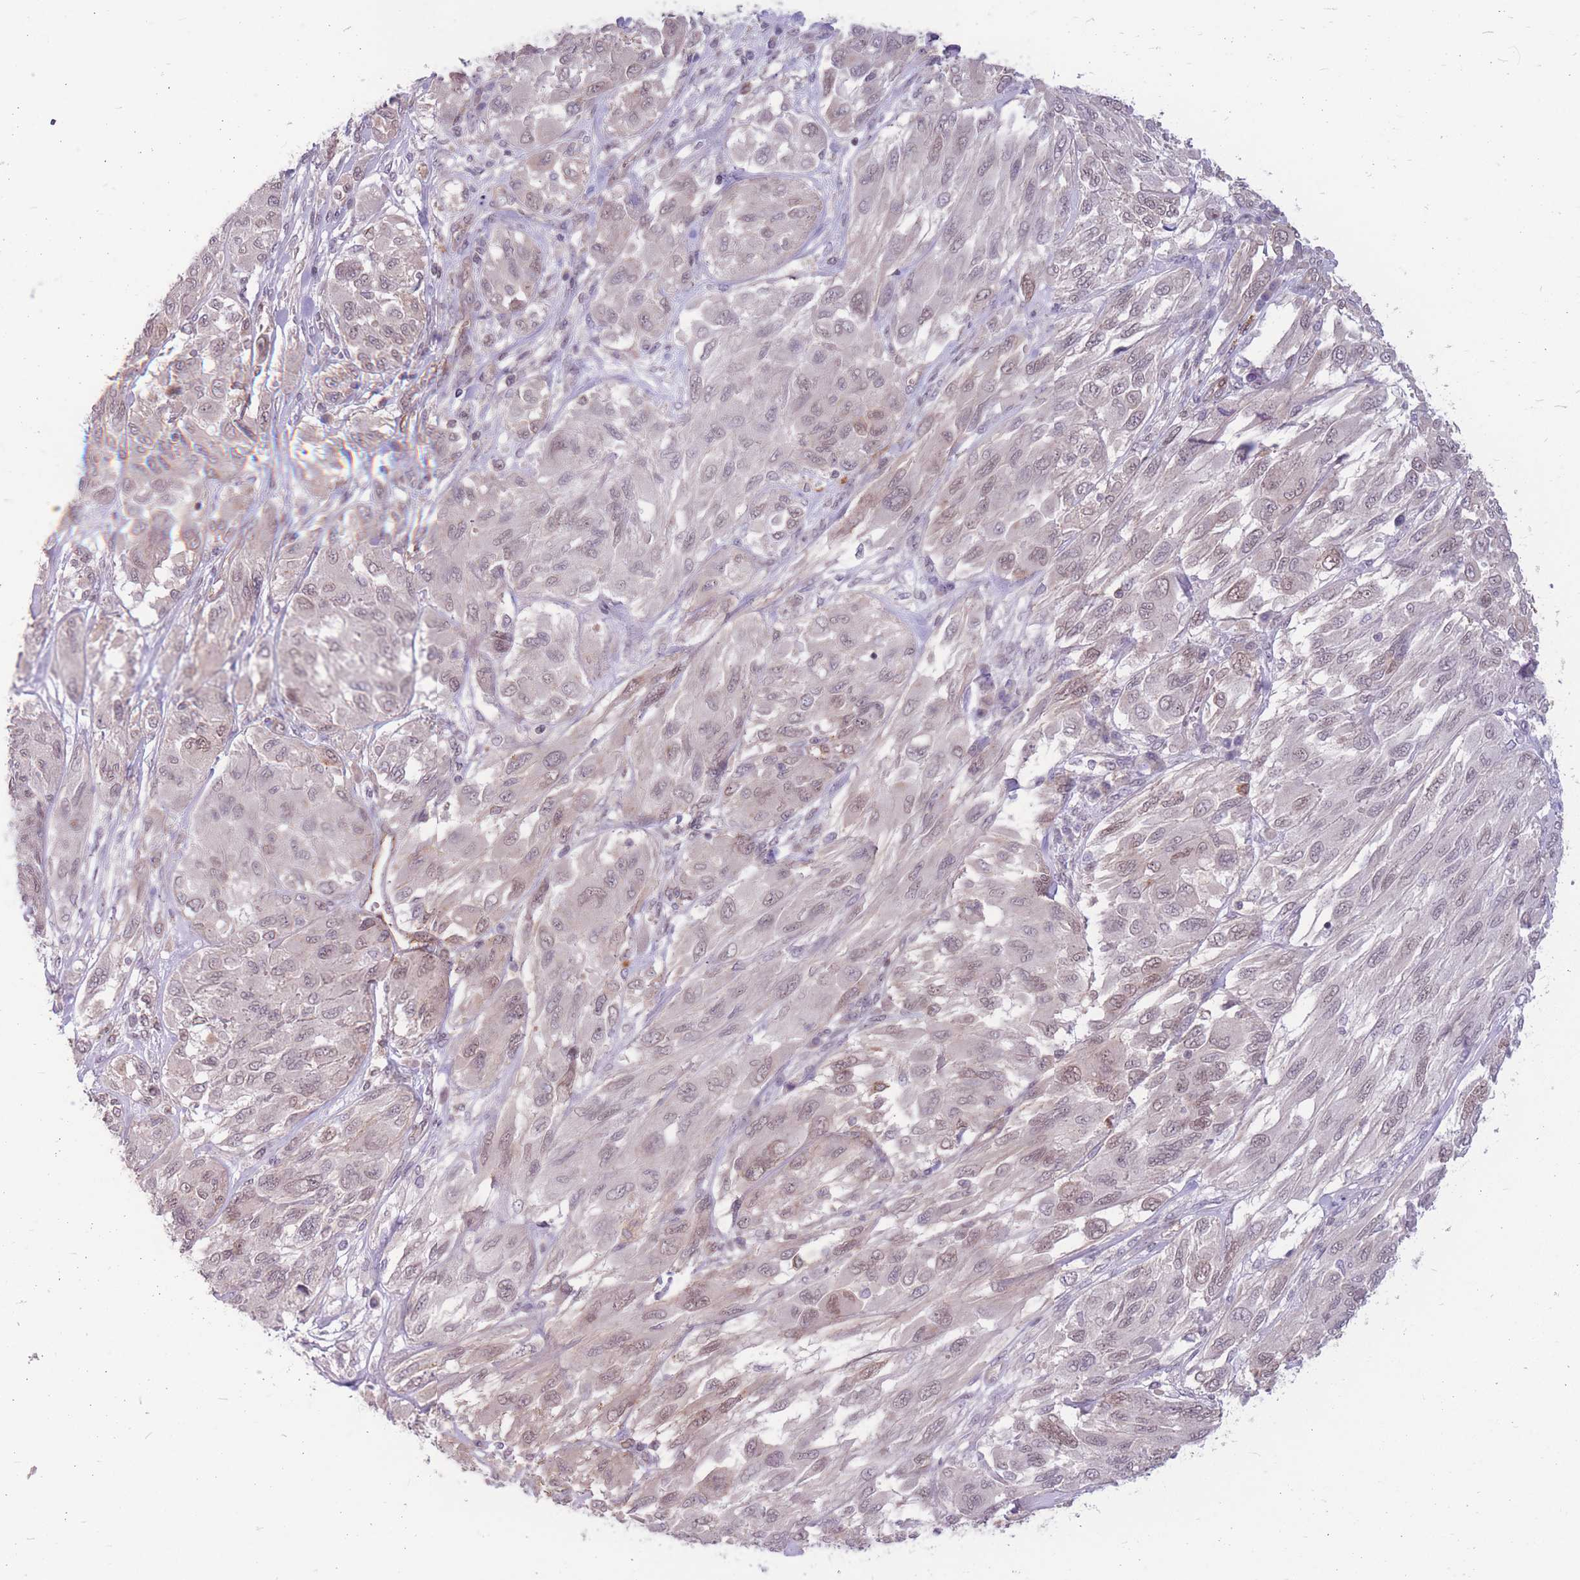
{"staining": {"intensity": "weak", "quantity": "25%-75%", "location": "nuclear"}, "tissue": "melanoma", "cell_type": "Tumor cells", "image_type": "cancer", "snomed": [{"axis": "morphology", "description": "Malignant melanoma, NOS"}, {"axis": "topography", "description": "Skin"}], "caption": "Immunohistochemical staining of malignant melanoma exhibits weak nuclear protein staining in about 25%-75% of tumor cells.", "gene": "TCF20", "patient": {"sex": "female", "age": 91}}